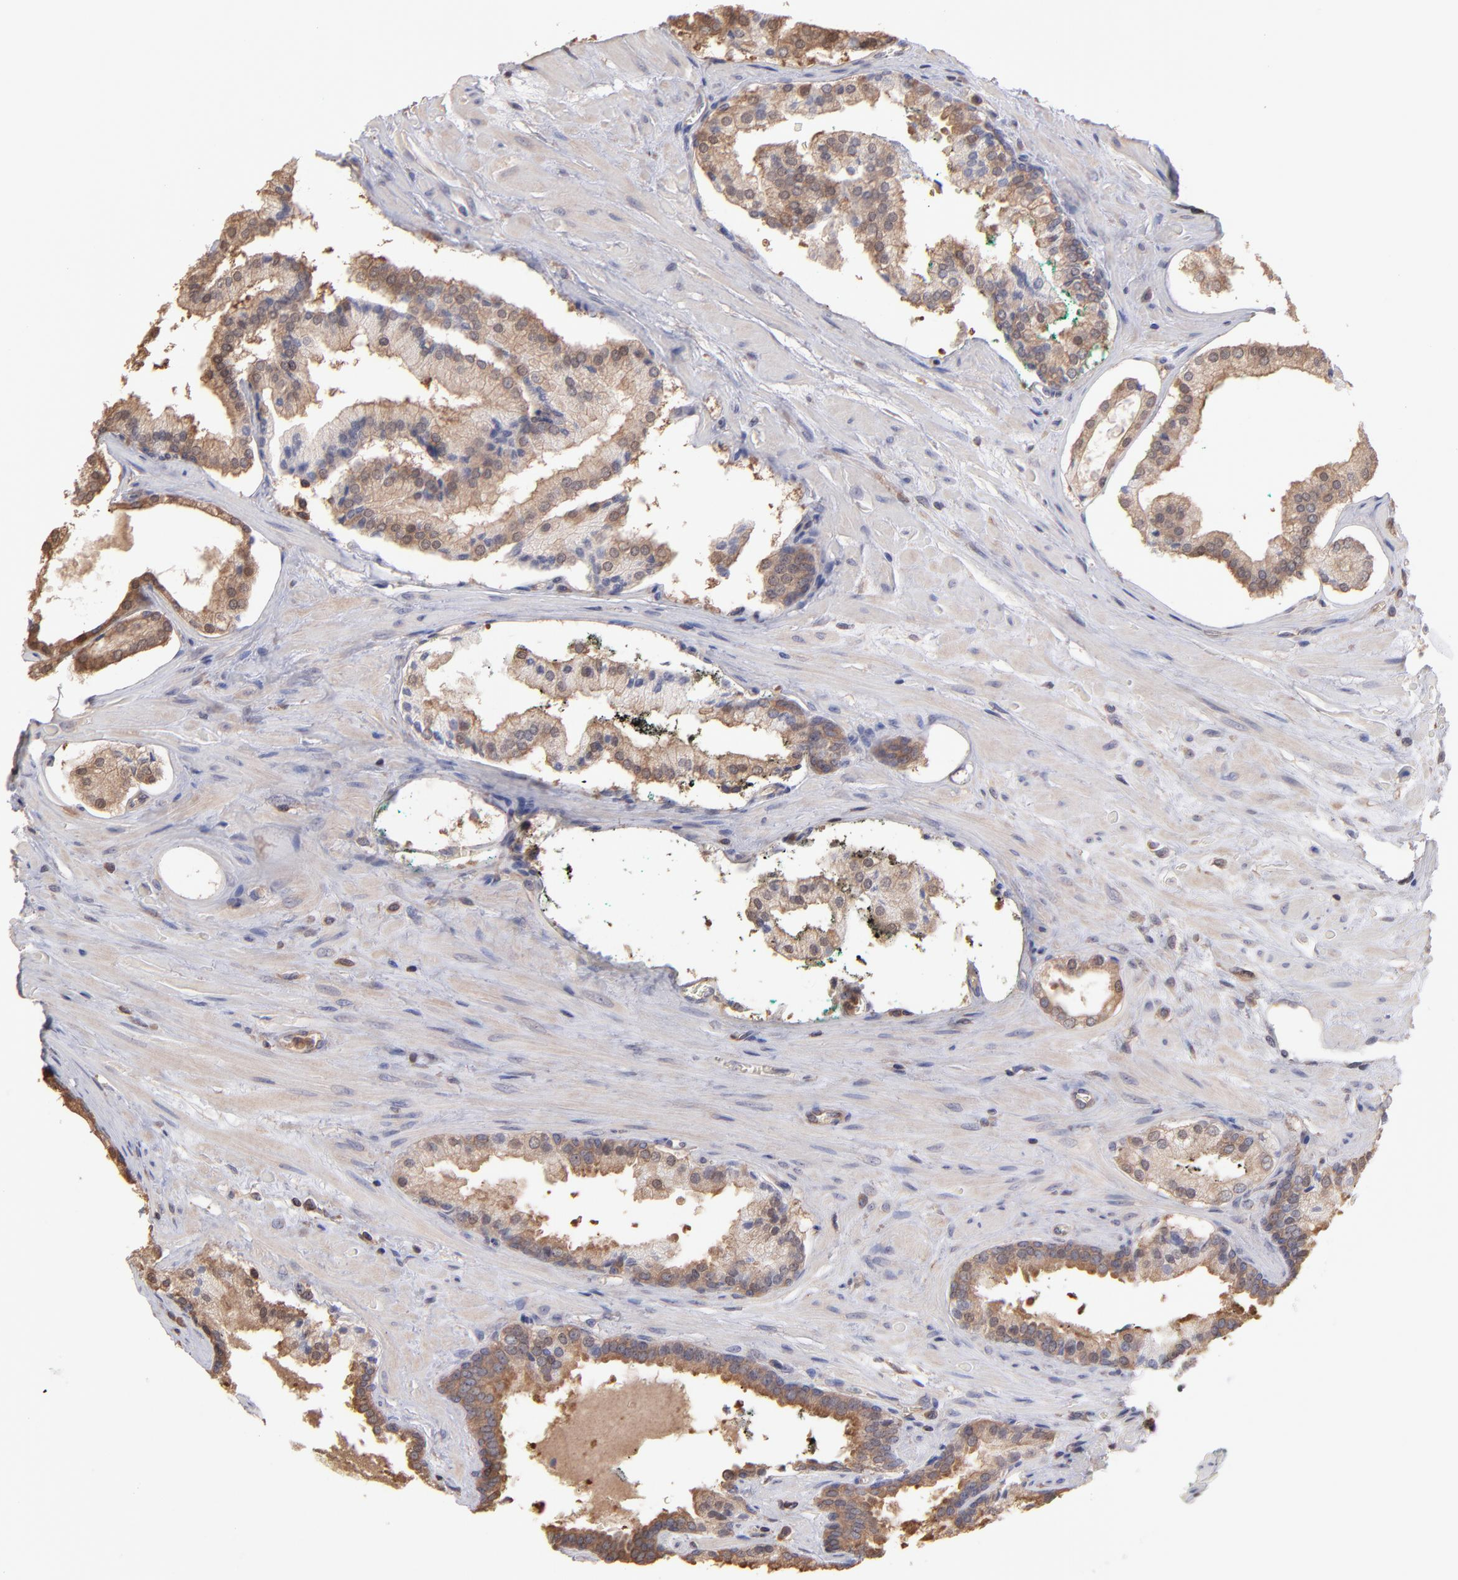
{"staining": {"intensity": "strong", "quantity": ">75%", "location": "cytoplasmic/membranous"}, "tissue": "prostate cancer", "cell_type": "Tumor cells", "image_type": "cancer", "snomed": [{"axis": "morphology", "description": "Adenocarcinoma, Medium grade"}, {"axis": "topography", "description": "Prostate"}], "caption": "IHC staining of prostate adenocarcinoma (medium-grade), which demonstrates high levels of strong cytoplasmic/membranous expression in about >75% of tumor cells indicating strong cytoplasmic/membranous protein staining. The staining was performed using DAB (3,3'-diaminobenzidine) (brown) for protein detection and nuclei were counterstained in hematoxylin (blue).", "gene": "MAP2K2", "patient": {"sex": "male", "age": 60}}